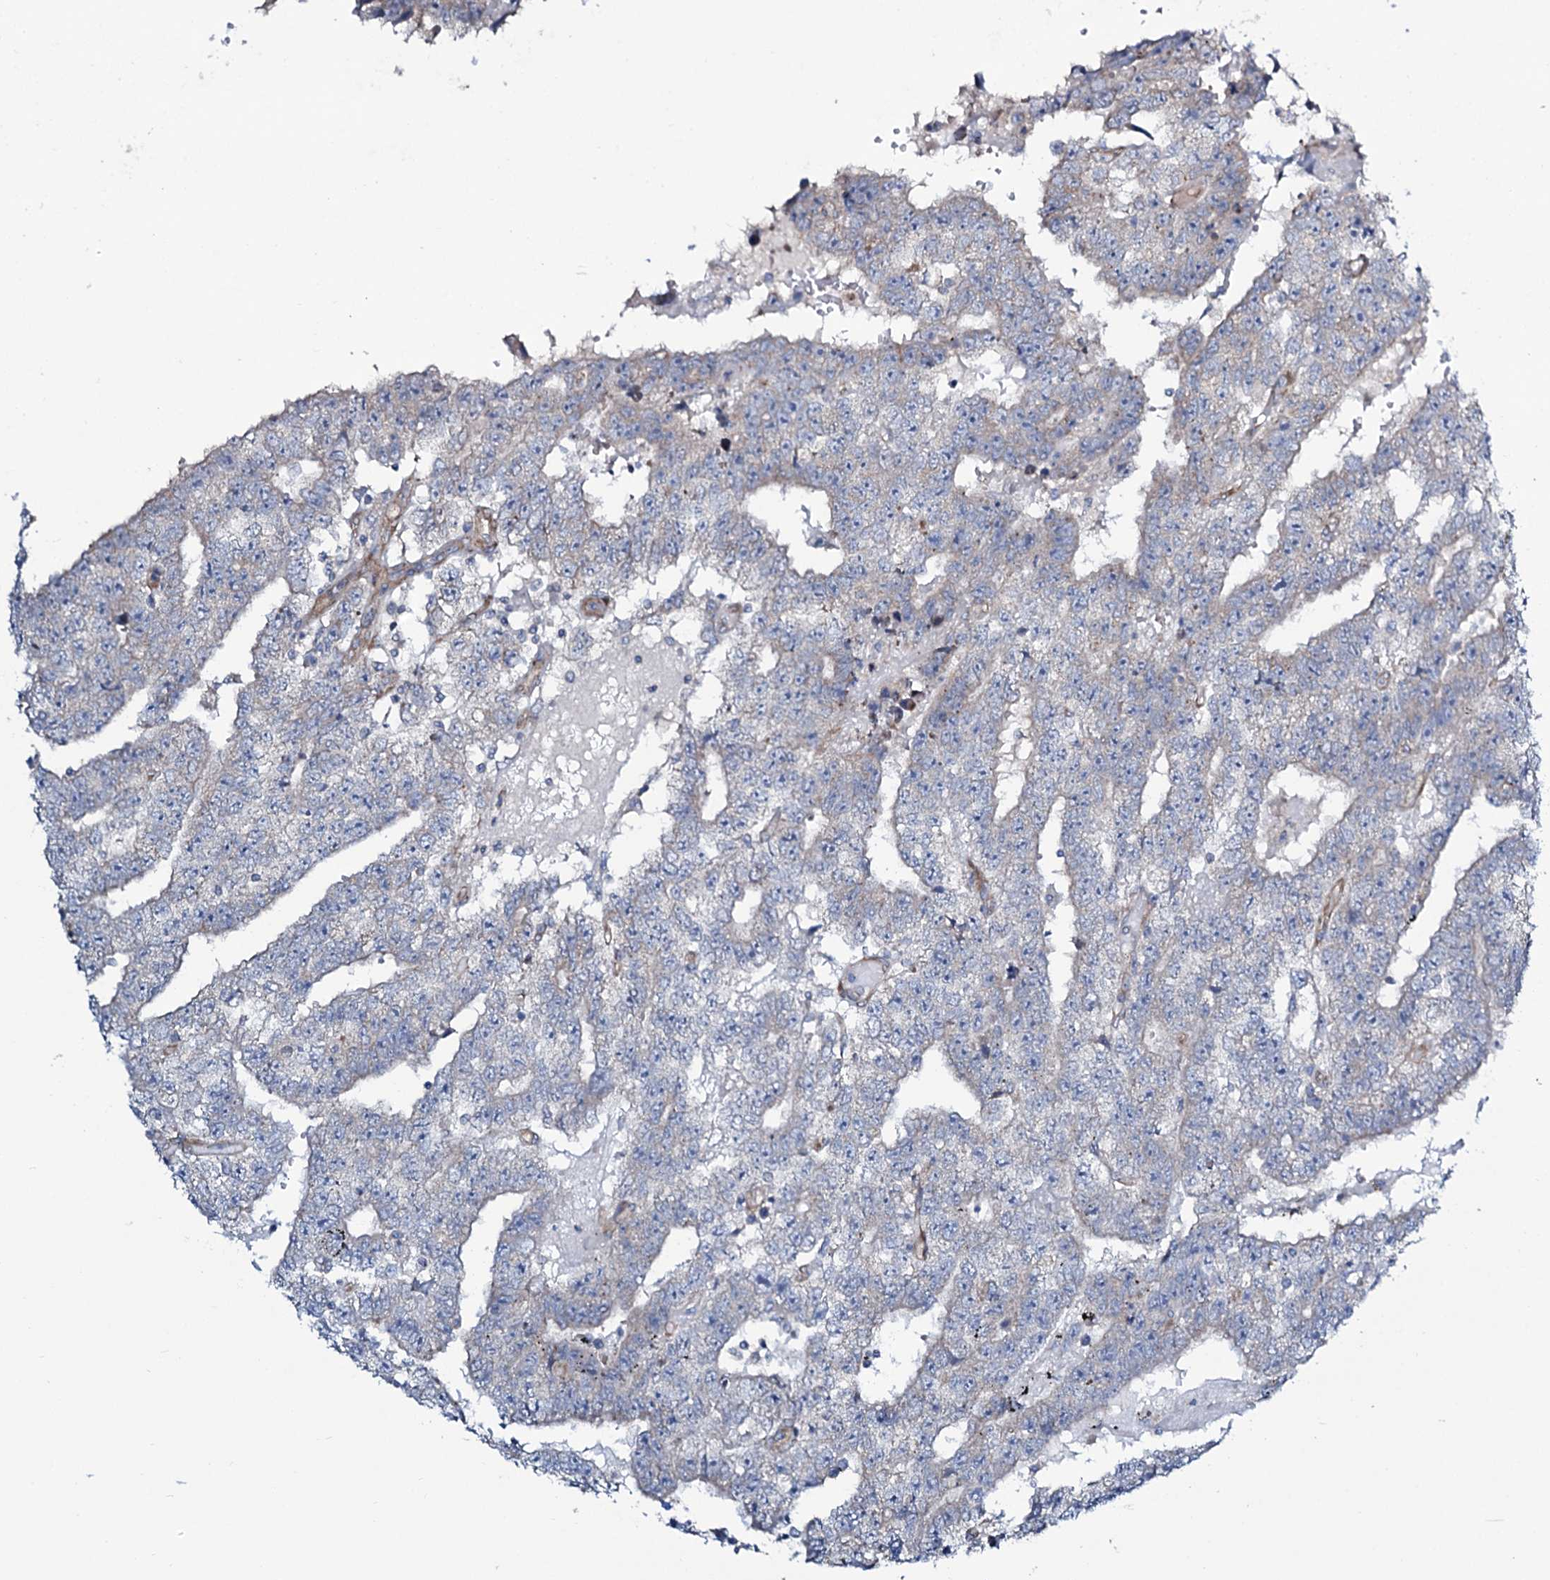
{"staining": {"intensity": "weak", "quantity": "<25%", "location": "cytoplasmic/membranous"}, "tissue": "testis cancer", "cell_type": "Tumor cells", "image_type": "cancer", "snomed": [{"axis": "morphology", "description": "Carcinoma, Embryonal, NOS"}, {"axis": "topography", "description": "Testis"}], "caption": "There is no significant staining in tumor cells of testis cancer. The staining was performed using DAB to visualize the protein expression in brown, while the nuclei were stained in blue with hematoxylin (Magnification: 20x).", "gene": "STARD13", "patient": {"sex": "male", "age": 25}}